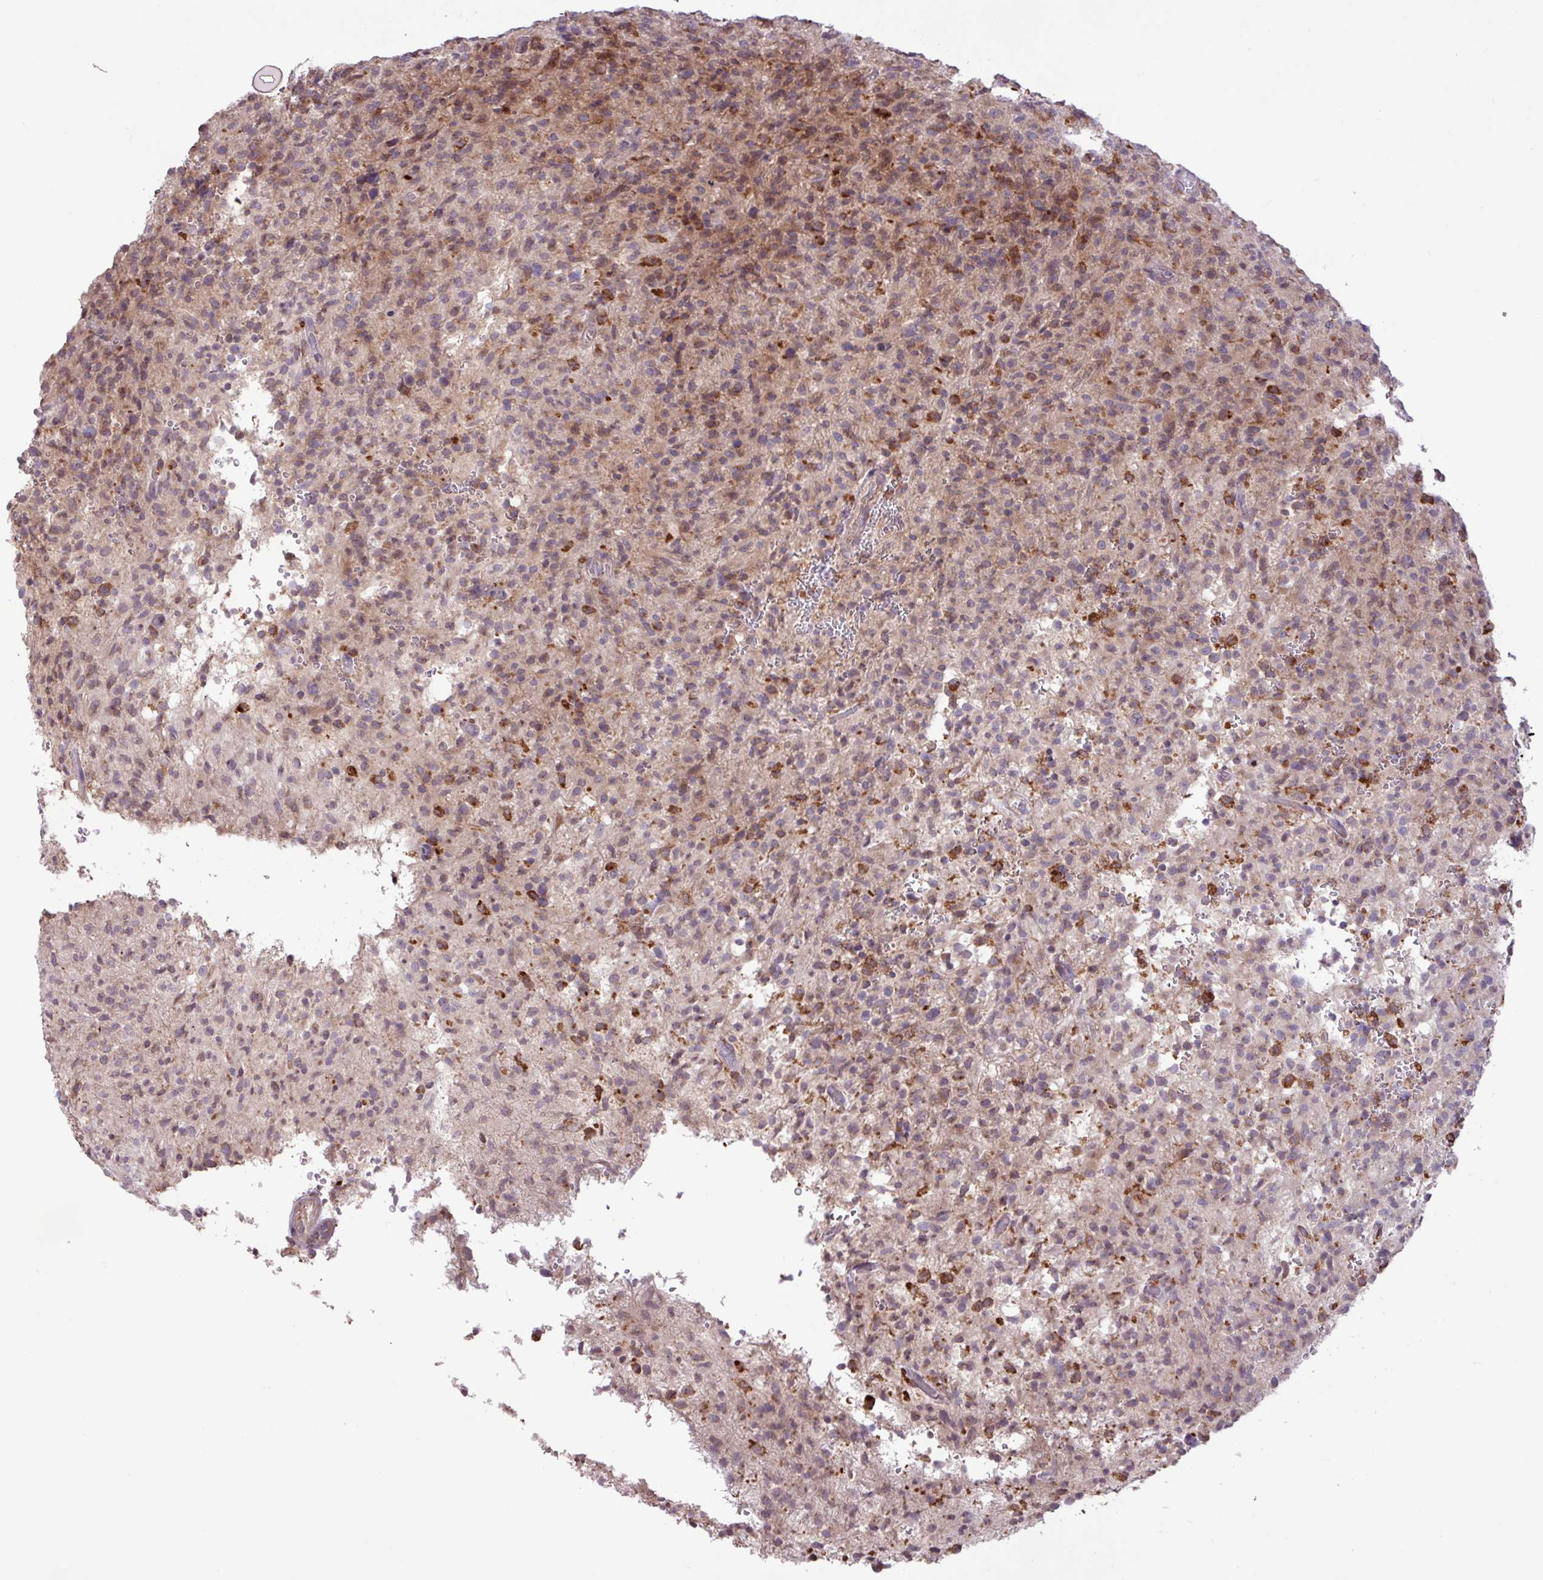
{"staining": {"intensity": "weak", "quantity": "25%-75%", "location": "cytoplasmic/membranous"}, "tissue": "glioma", "cell_type": "Tumor cells", "image_type": "cancer", "snomed": [{"axis": "morphology", "description": "Glioma, malignant, High grade"}, {"axis": "topography", "description": "Brain"}], "caption": "Glioma stained with a brown dye exhibits weak cytoplasmic/membranous positive staining in about 25%-75% of tumor cells.", "gene": "ARHGEF25", "patient": {"sex": "female", "age": 57}}